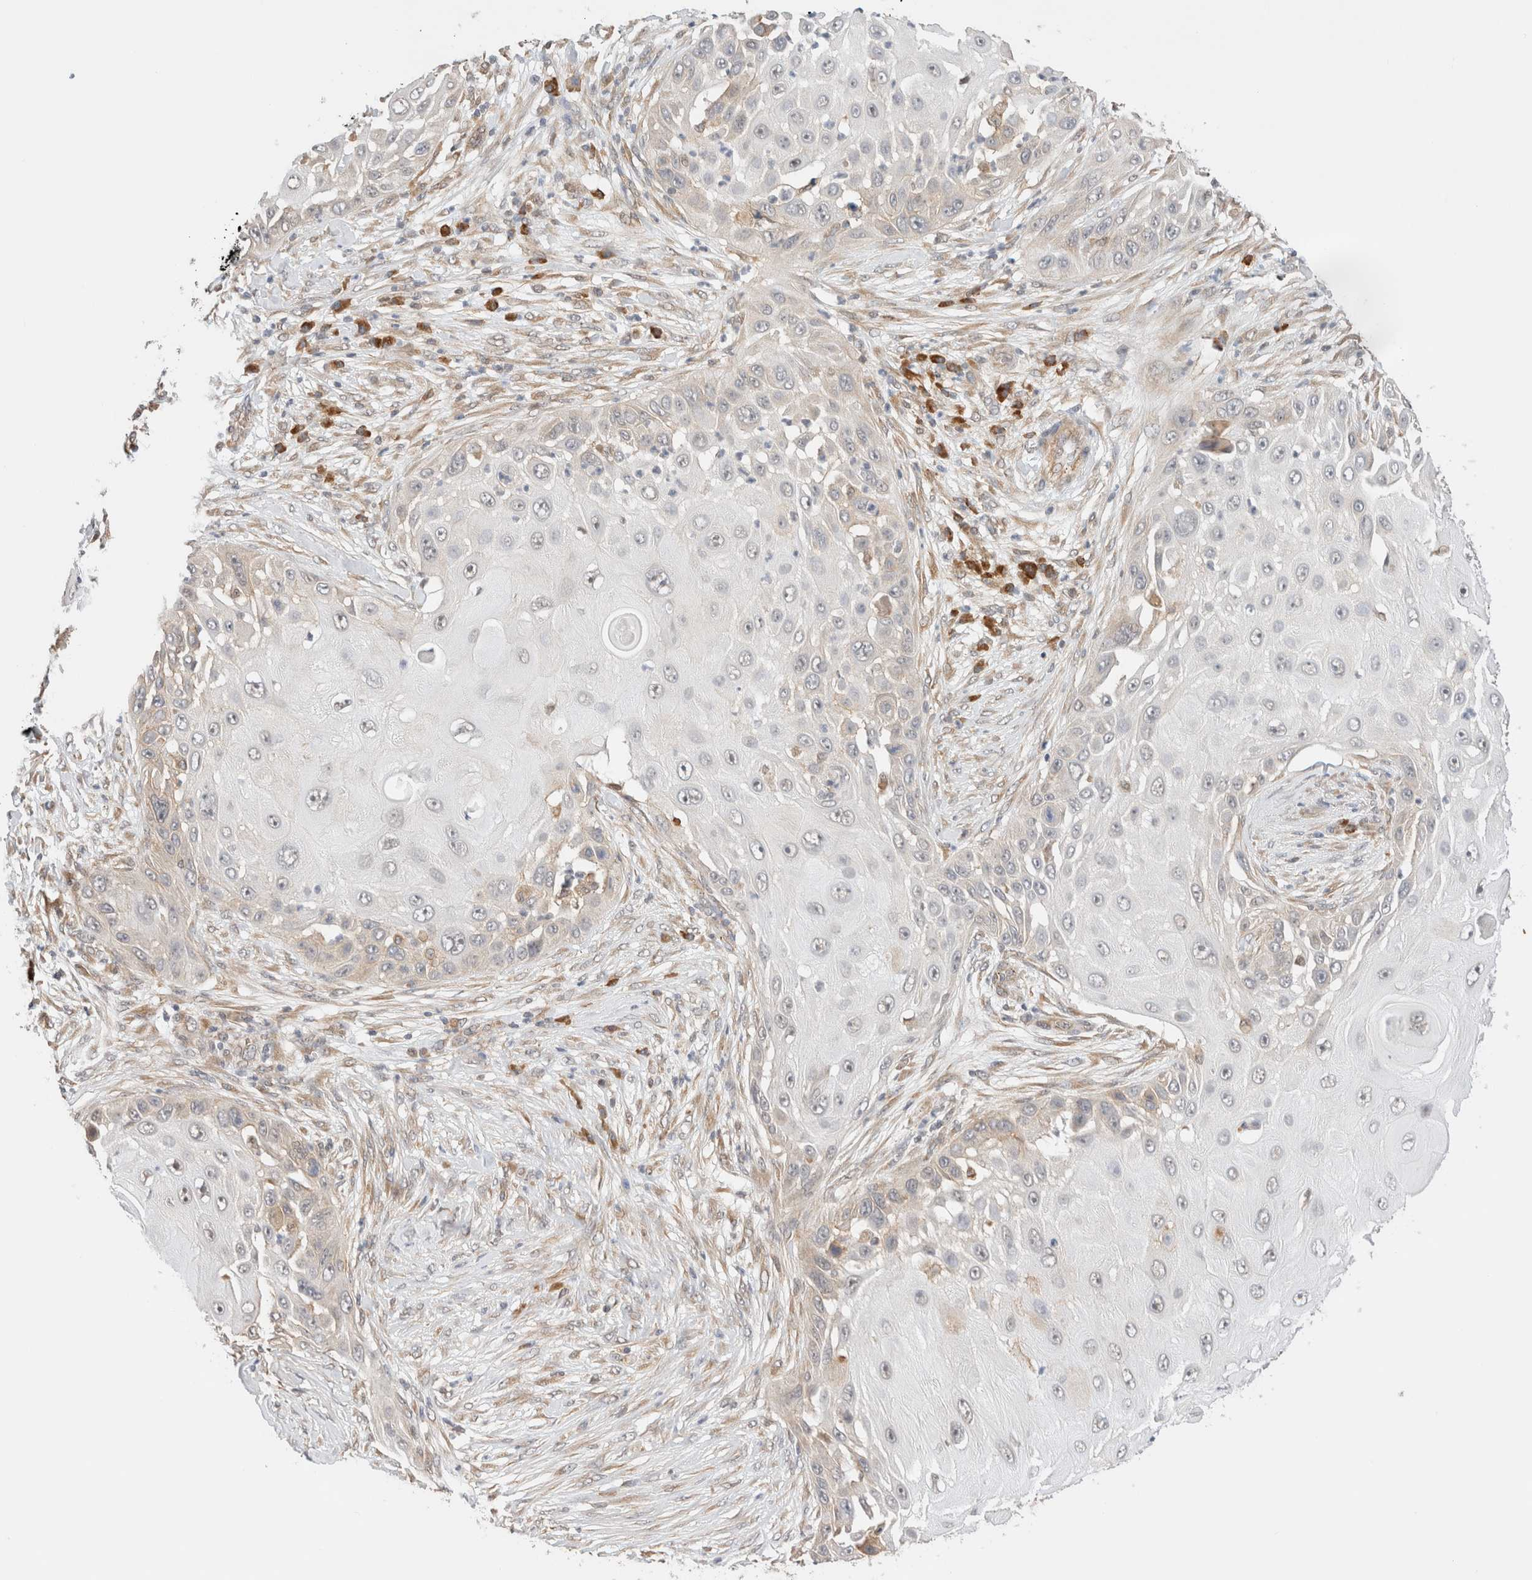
{"staining": {"intensity": "weak", "quantity": "<25%", "location": "cytoplasmic/membranous"}, "tissue": "skin cancer", "cell_type": "Tumor cells", "image_type": "cancer", "snomed": [{"axis": "morphology", "description": "Squamous cell carcinoma, NOS"}, {"axis": "topography", "description": "Skin"}], "caption": "A photomicrograph of human skin squamous cell carcinoma is negative for staining in tumor cells.", "gene": "SYVN1", "patient": {"sex": "female", "age": 44}}